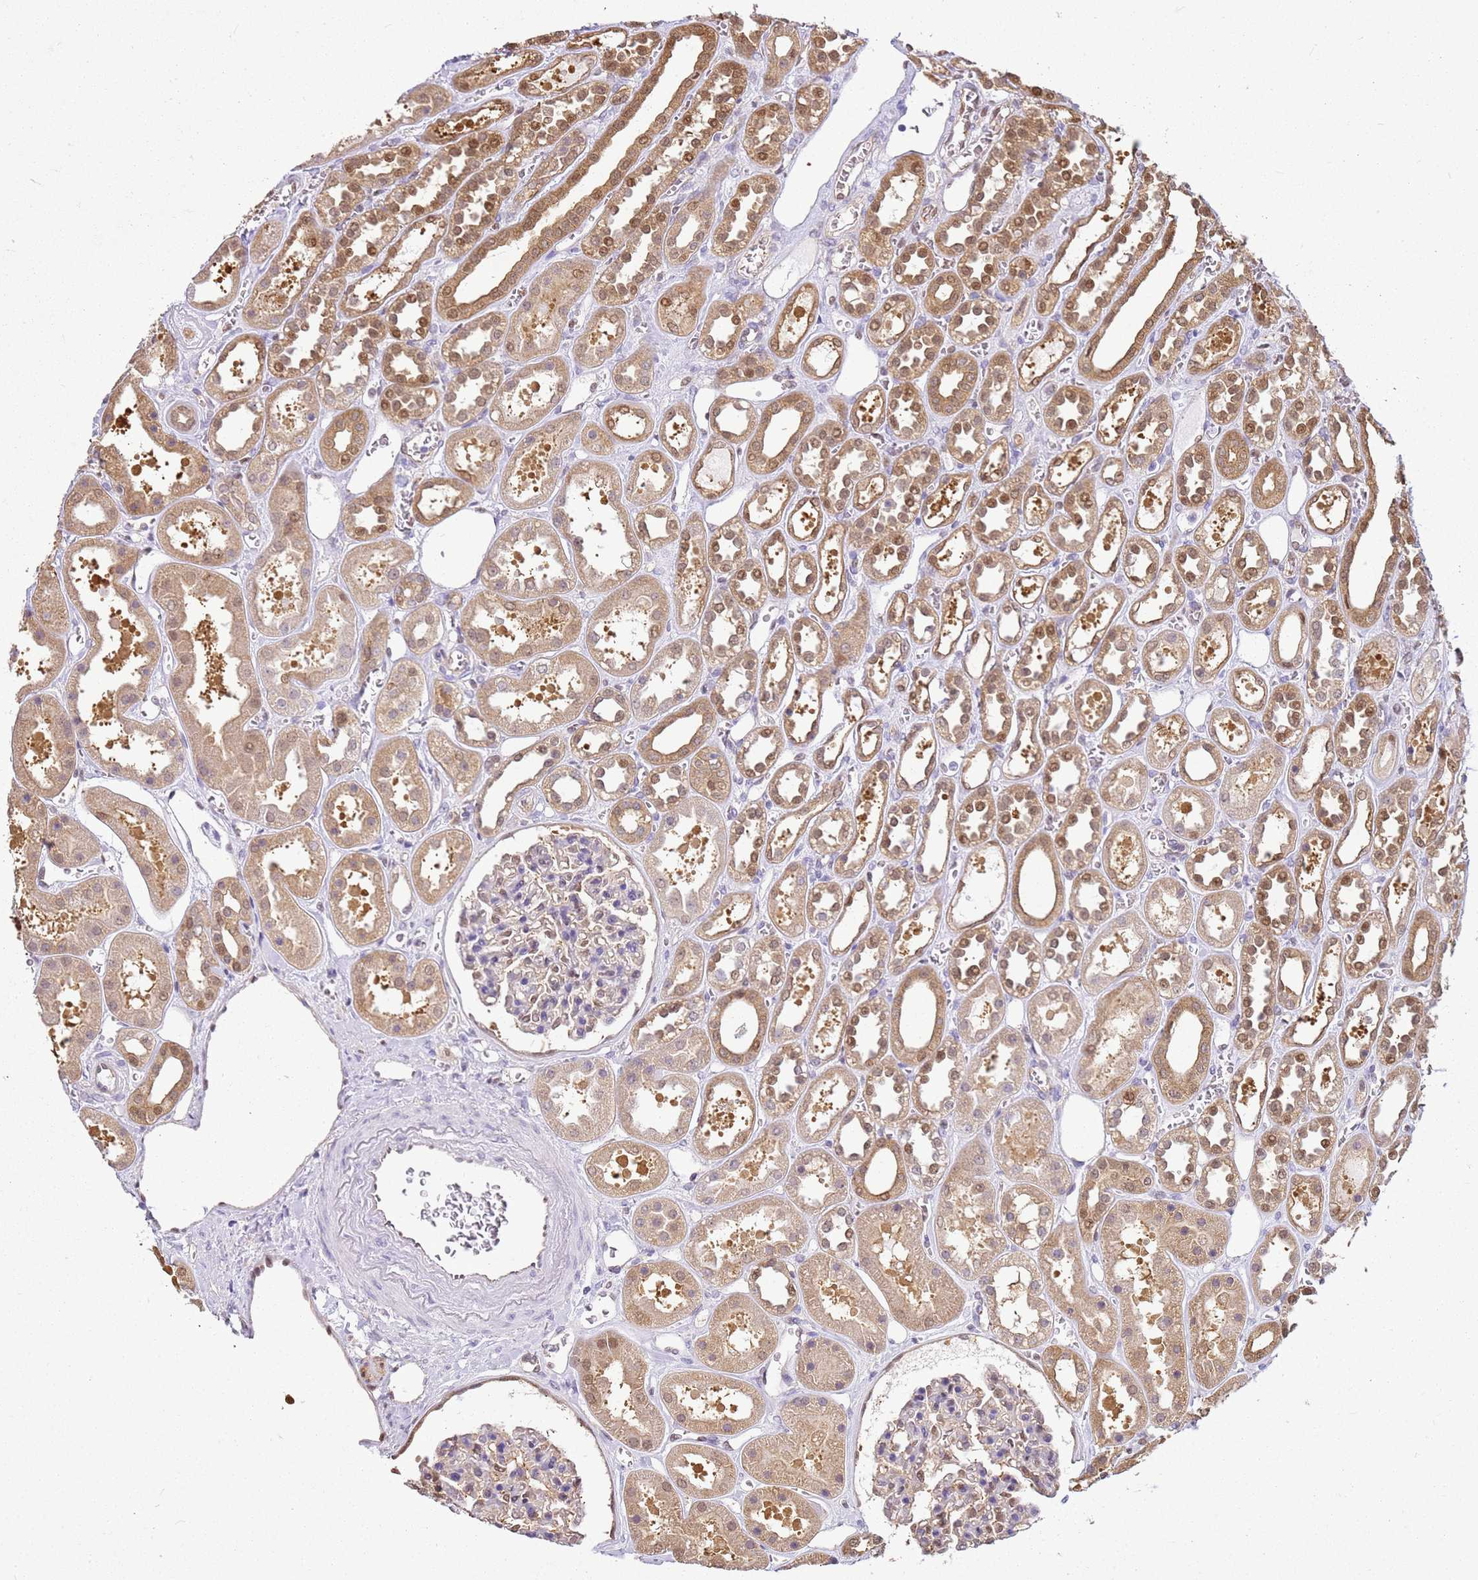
{"staining": {"intensity": "weak", "quantity": "<25%", "location": "cytoplasmic/membranous"}, "tissue": "kidney", "cell_type": "Cells in glomeruli", "image_type": "normal", "snomed": [{"axis": "morphology", "description": "Normal tissue, NOS"}, {"axis": "topography", "description": "Kidney"}], "caption": "An immunohistochemistry image of benign kidney is shown. There is no staining in cells in glomeruli of kidney. (Immunohistochemistry (ihc), brightfield microscopy, high magnification).", "gene": "YWHAE", "patient": {"sex": "female", "age": 41}}